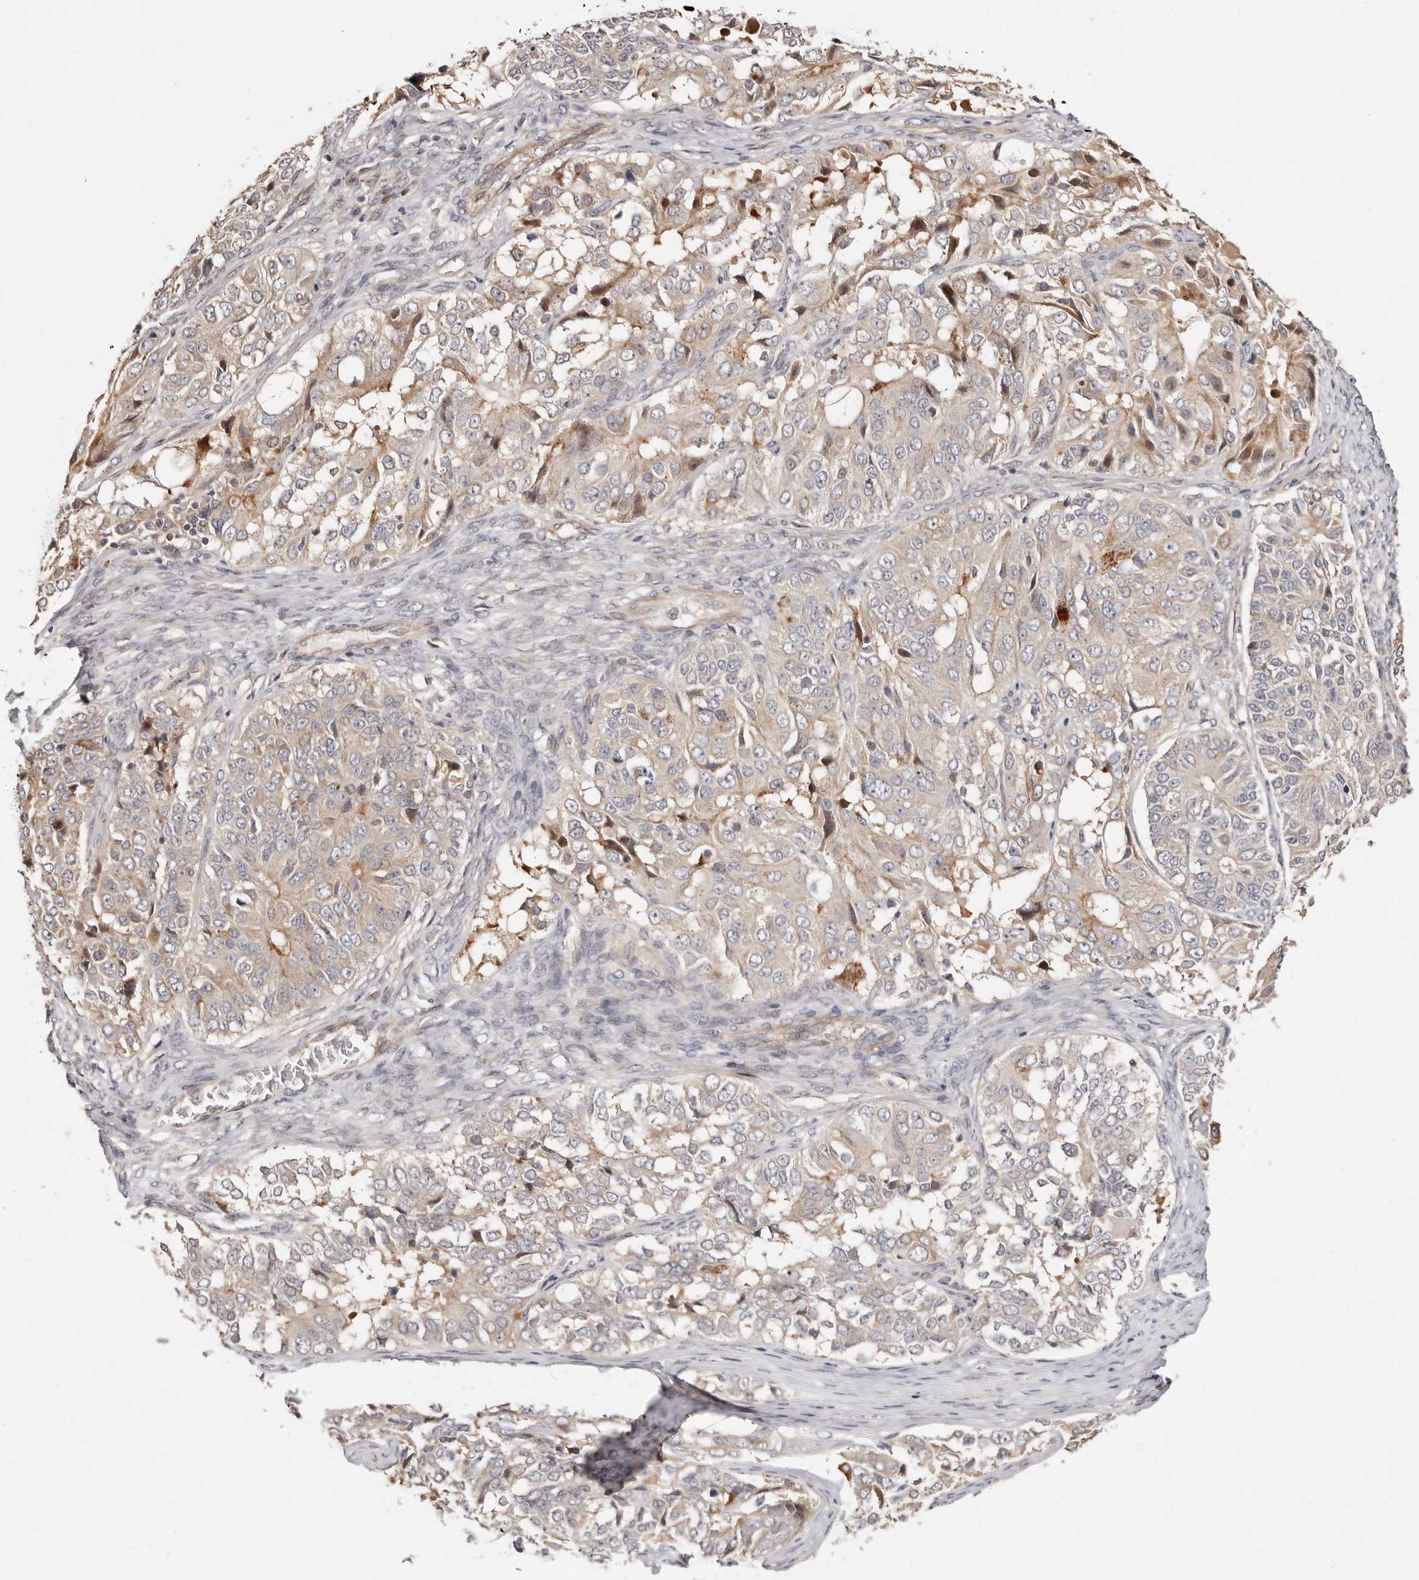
{"staining": {"intensity": "moderate", "quantity": "<25%", "location": "cytoplasmic/membranous"}, "tissue": "ovarian cancer", "cell_type": "Tumor cells", "image_type": "cancer", "snomed": [{"axis": "morphology", "description": "Carcinoma, endometroid"}, {"axis": "topography", "description": "Ovary"}], "caption": "There is low levels of moderate cytoplasmic/membranous staining in tumor cells of ovarian cancer, as demonstrated by immunohistochemical staining (brown color).", "gene": "USP33", "patient": {"sex": "female", "age": 51}}